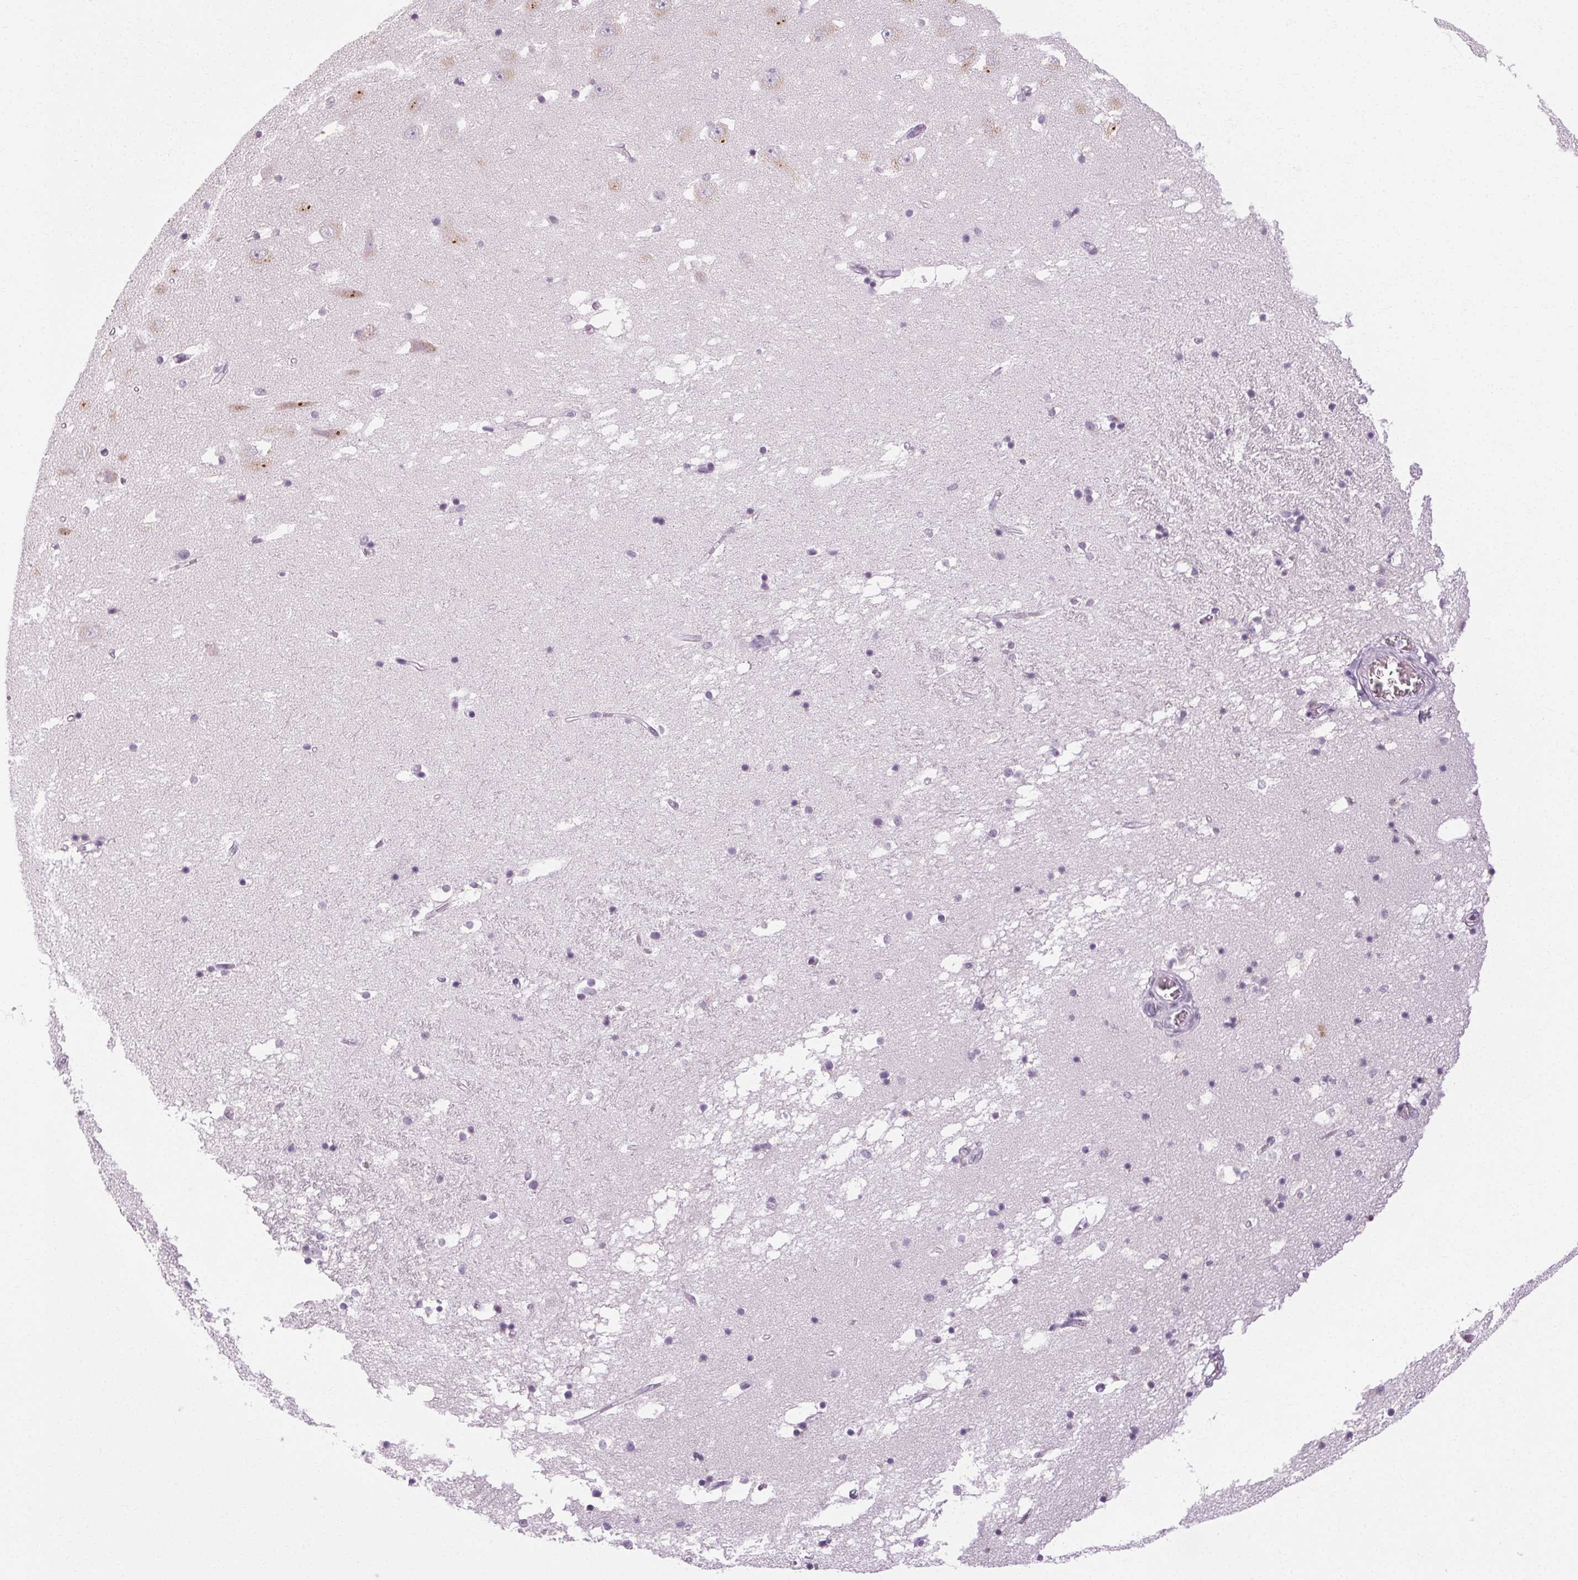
{"staining": {"intensity": "negative", "quantity": "none", "location": "none"}, "tissue": "hippocampus", "cell_type": "Glial cells", "image_type": "normal", "snomed": [{"axis": "morphology", "description": "Normal tissue, NOS"}, {"axis": "topography", "description": "Hippocampus"}], "caption": "The photomicrograph displays no staining of glial cells in benign hippocampus.", "gene": "POMC", "patient": {"sex": "male", "age": 58}}